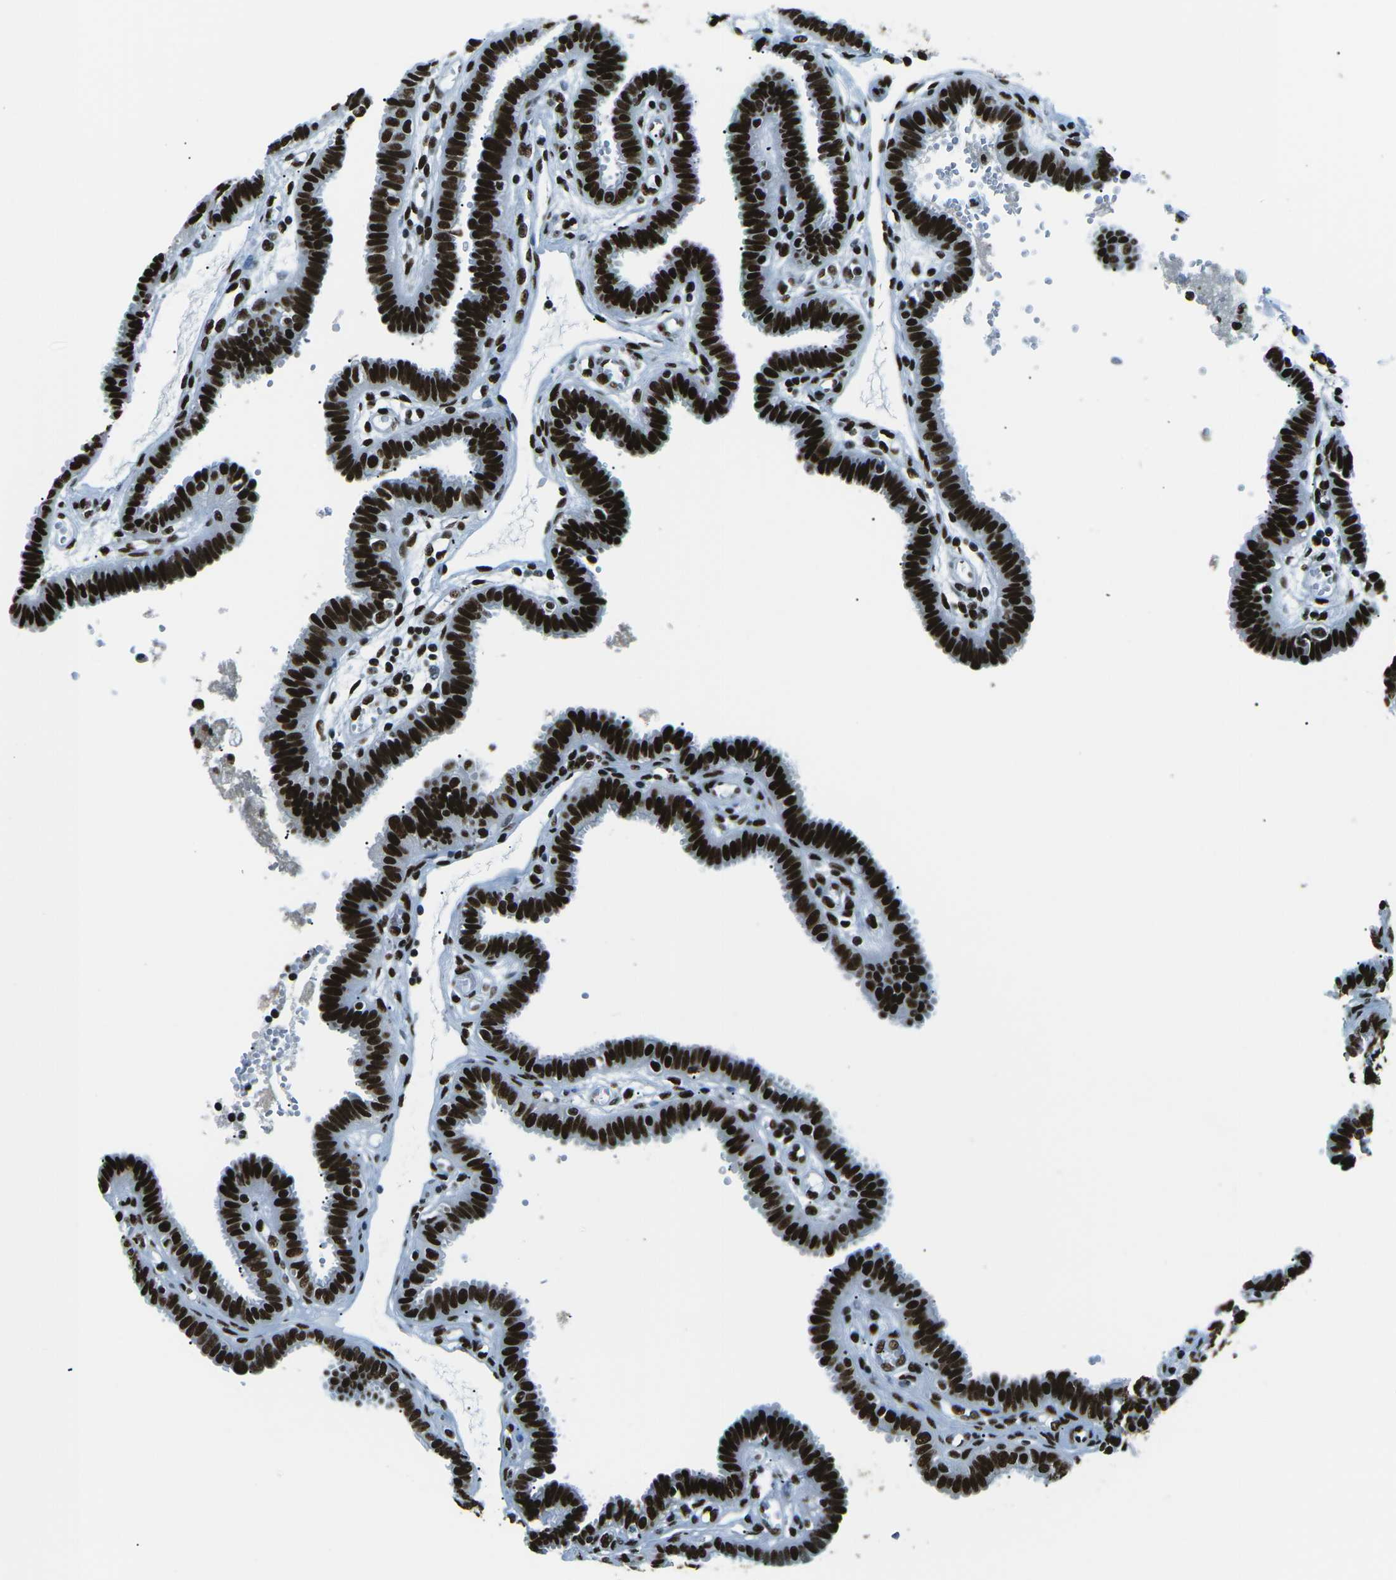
{"staining": {"intensity": "strong", "quantity": ">75%", "location": "nuclear"}, "tissue": "fallopian tube", "cell_type": "Glandular cells", "image_type": "normal", "snomed": [{"axis": "morphology", "description": "Normal tissue, NOS"}, {"axis": "topography", "description": "Fallopian tube"}], "caption": "Glandular cells exhibit high levels of strong nuclear expression in approximately >75% of cells in unremarkable fallopian tube. The staining was performed using DAB (3,3'-diaminobenzidine) to visualize the protein expression in brown, while the nuclei were stained in blue with hematoxylin (Magnification: 20x).", "gene": "HNRNPL", "patient": {"sex": "female", "age": 32}}